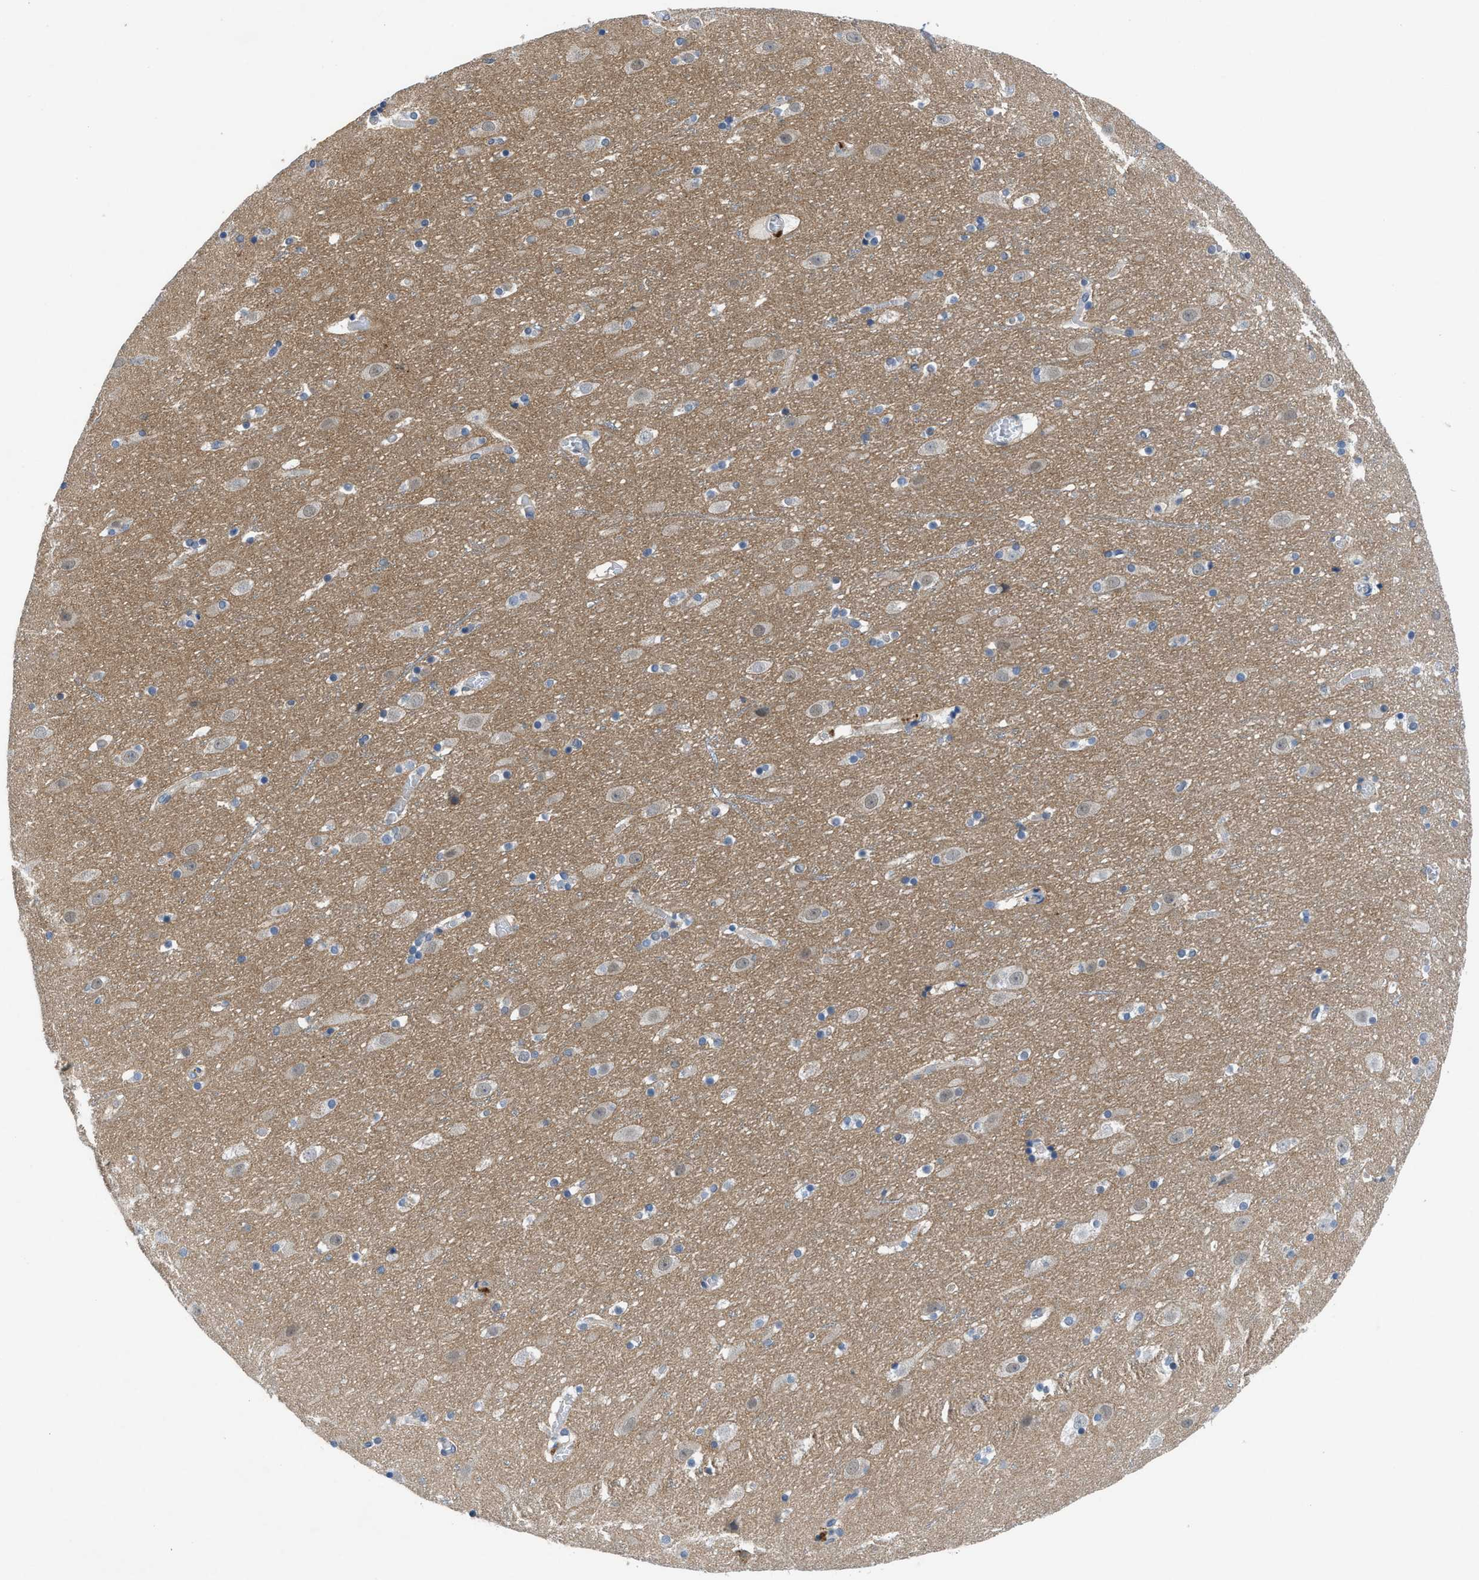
{"staining": {"intensity": "negative", "quantity": "none", "location": "none"}, "tissue": "cerebral cortex", "cell_type": "Endothelial cells", "image_type": "normal", "snomed": [{"axis": "morphology", "description": "Normal tissue, NOS"}, {"axis": "topography", "description": "Cerebral cortex"}], "caption": "This is an immunohistochemistry (IHC) micrograph of normal cerebral cortex. There is no expression in endothelial cells.", "gene": "PANX1", "patient": {"sex": "male", "age": 45}}